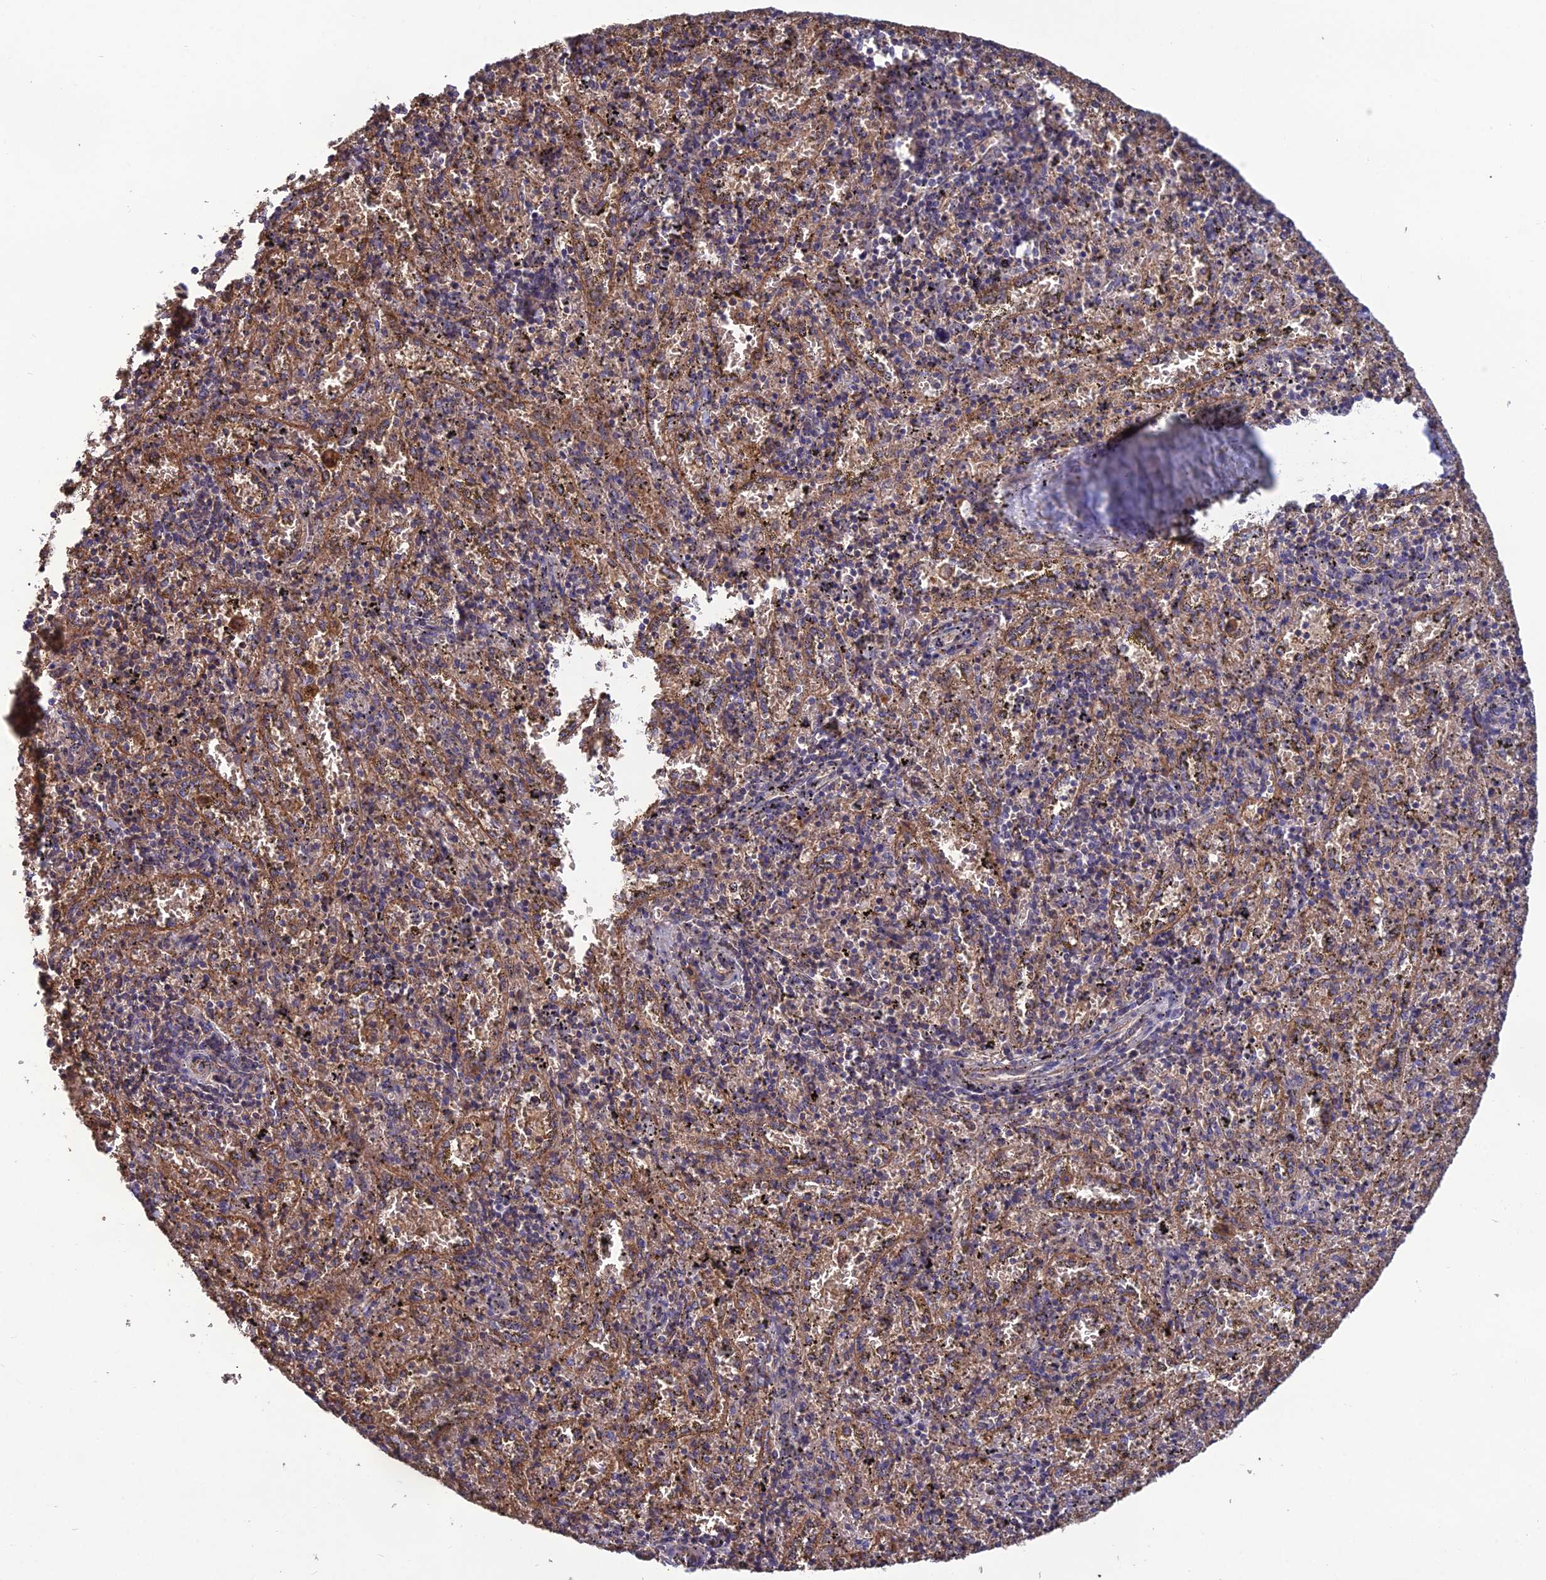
{"staining": {"intensity": "weak", "quantity": "25%-75%", "location": "cytoplasmic/membranous"}, "tissue": "spleen", "cell_type": "Cells in red pulp", "image_type": "normal", "snomed": [{"axis": "morphology", "description": "Normal tissue, NOS"}, {"axis": "topography", "description": "Spleen"}], "caption": "Immunohistochemical staining of normal human spleen shows weak cytoplasmic/membranous protein staining in about 25%-75% of cells in red pulp.", "gene": "GALR2", "patient": {"sex": "male", "age": 11}}